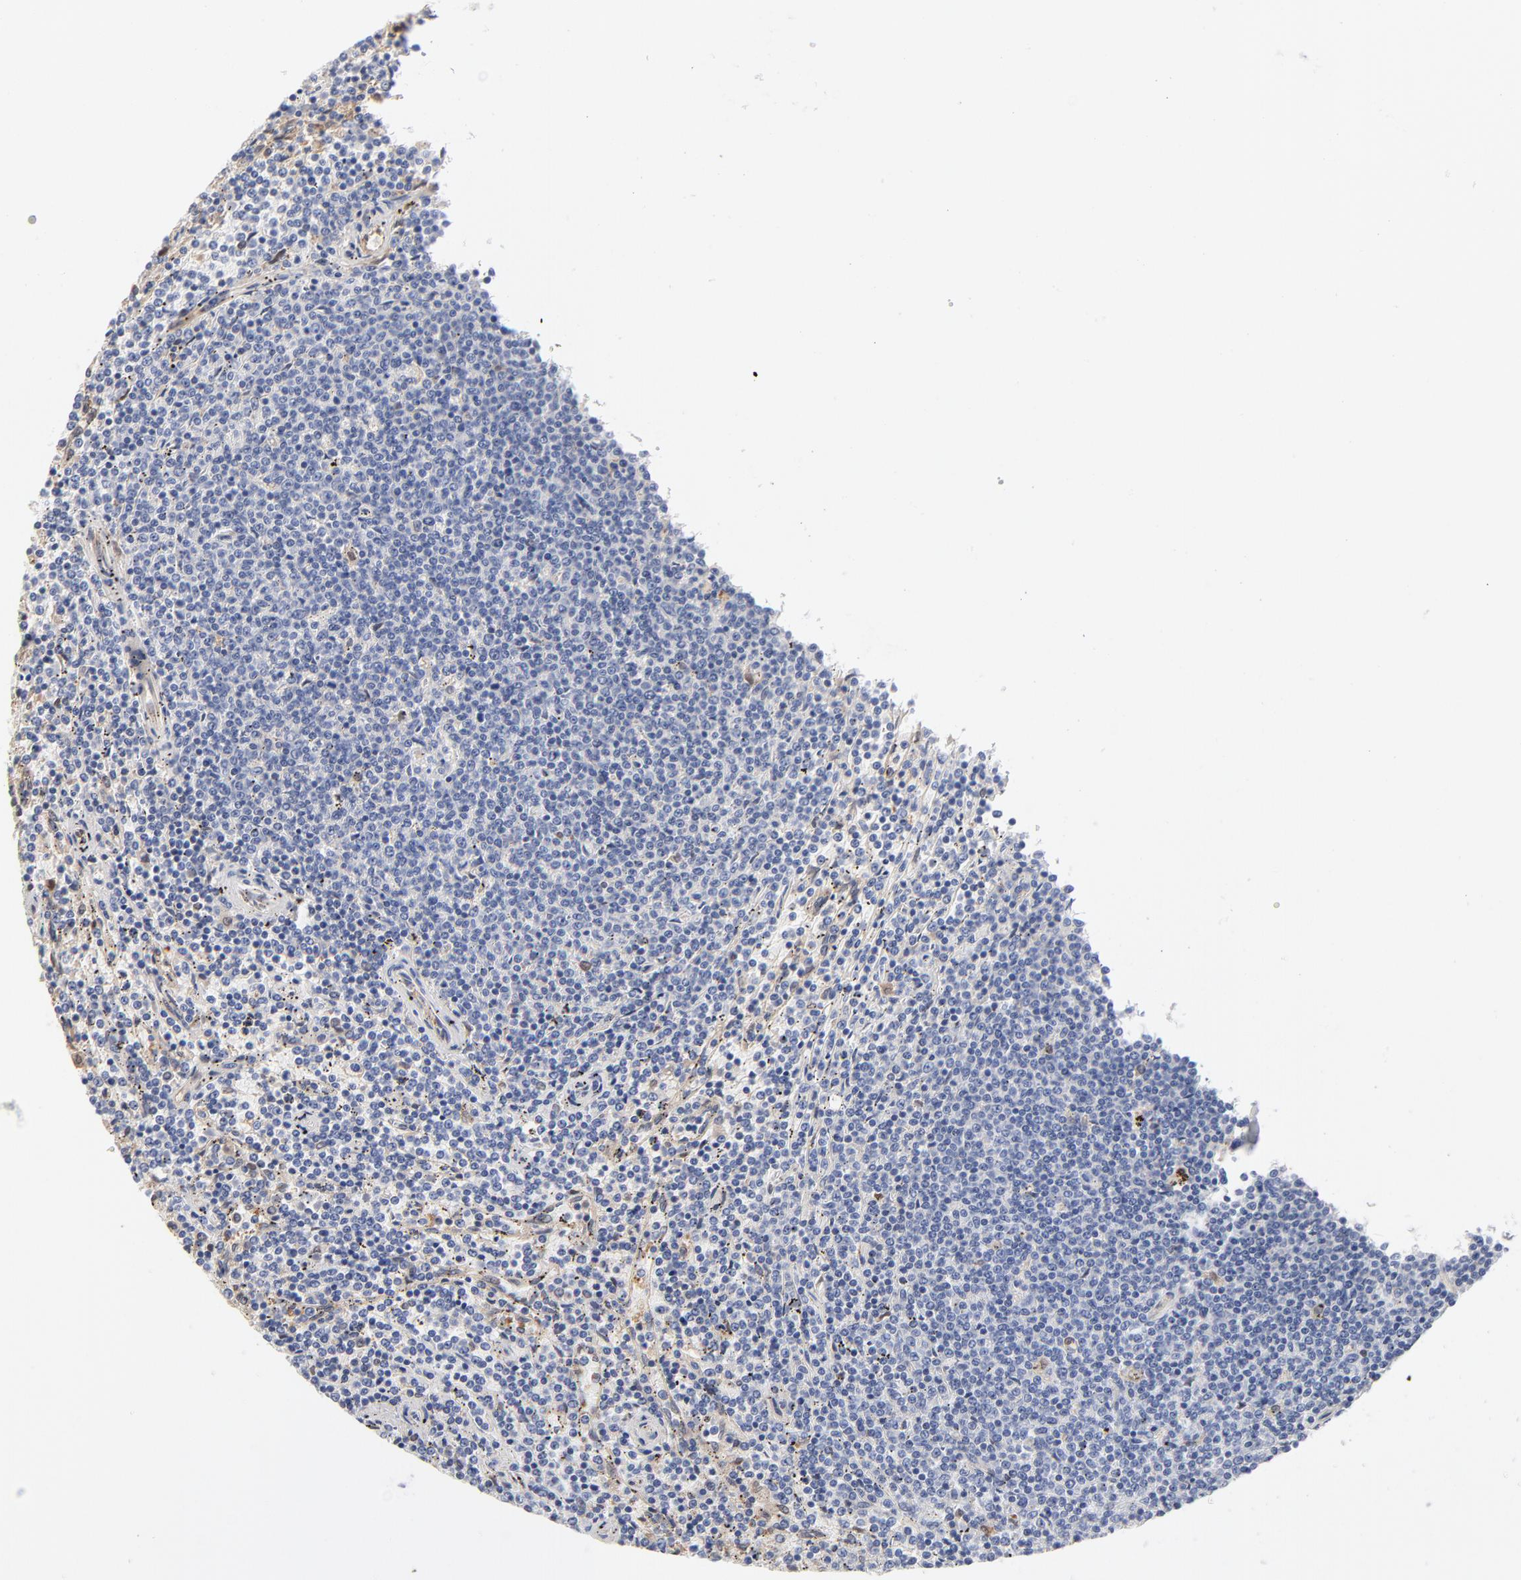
{"staining": {"intensity": "negative", "quantity": "none", "location": "none"}, "tissue": "lymphoma", "cell_type": "Tumor cells", "image_type": "cancer", "snomed": [{"axis": "morphology", "description": "Malignant lymphoma, non-Hodgkin's type, Low grade"}, {"axis": "topography", "description": "Spleen"}], "caption": "Tumor cells are negative for protein expression in human malignant lymphoma, non-Hodgkin's type (low-grade).", "gene": "ARRB1", "patient": {"sex": "female", "age": 50}}